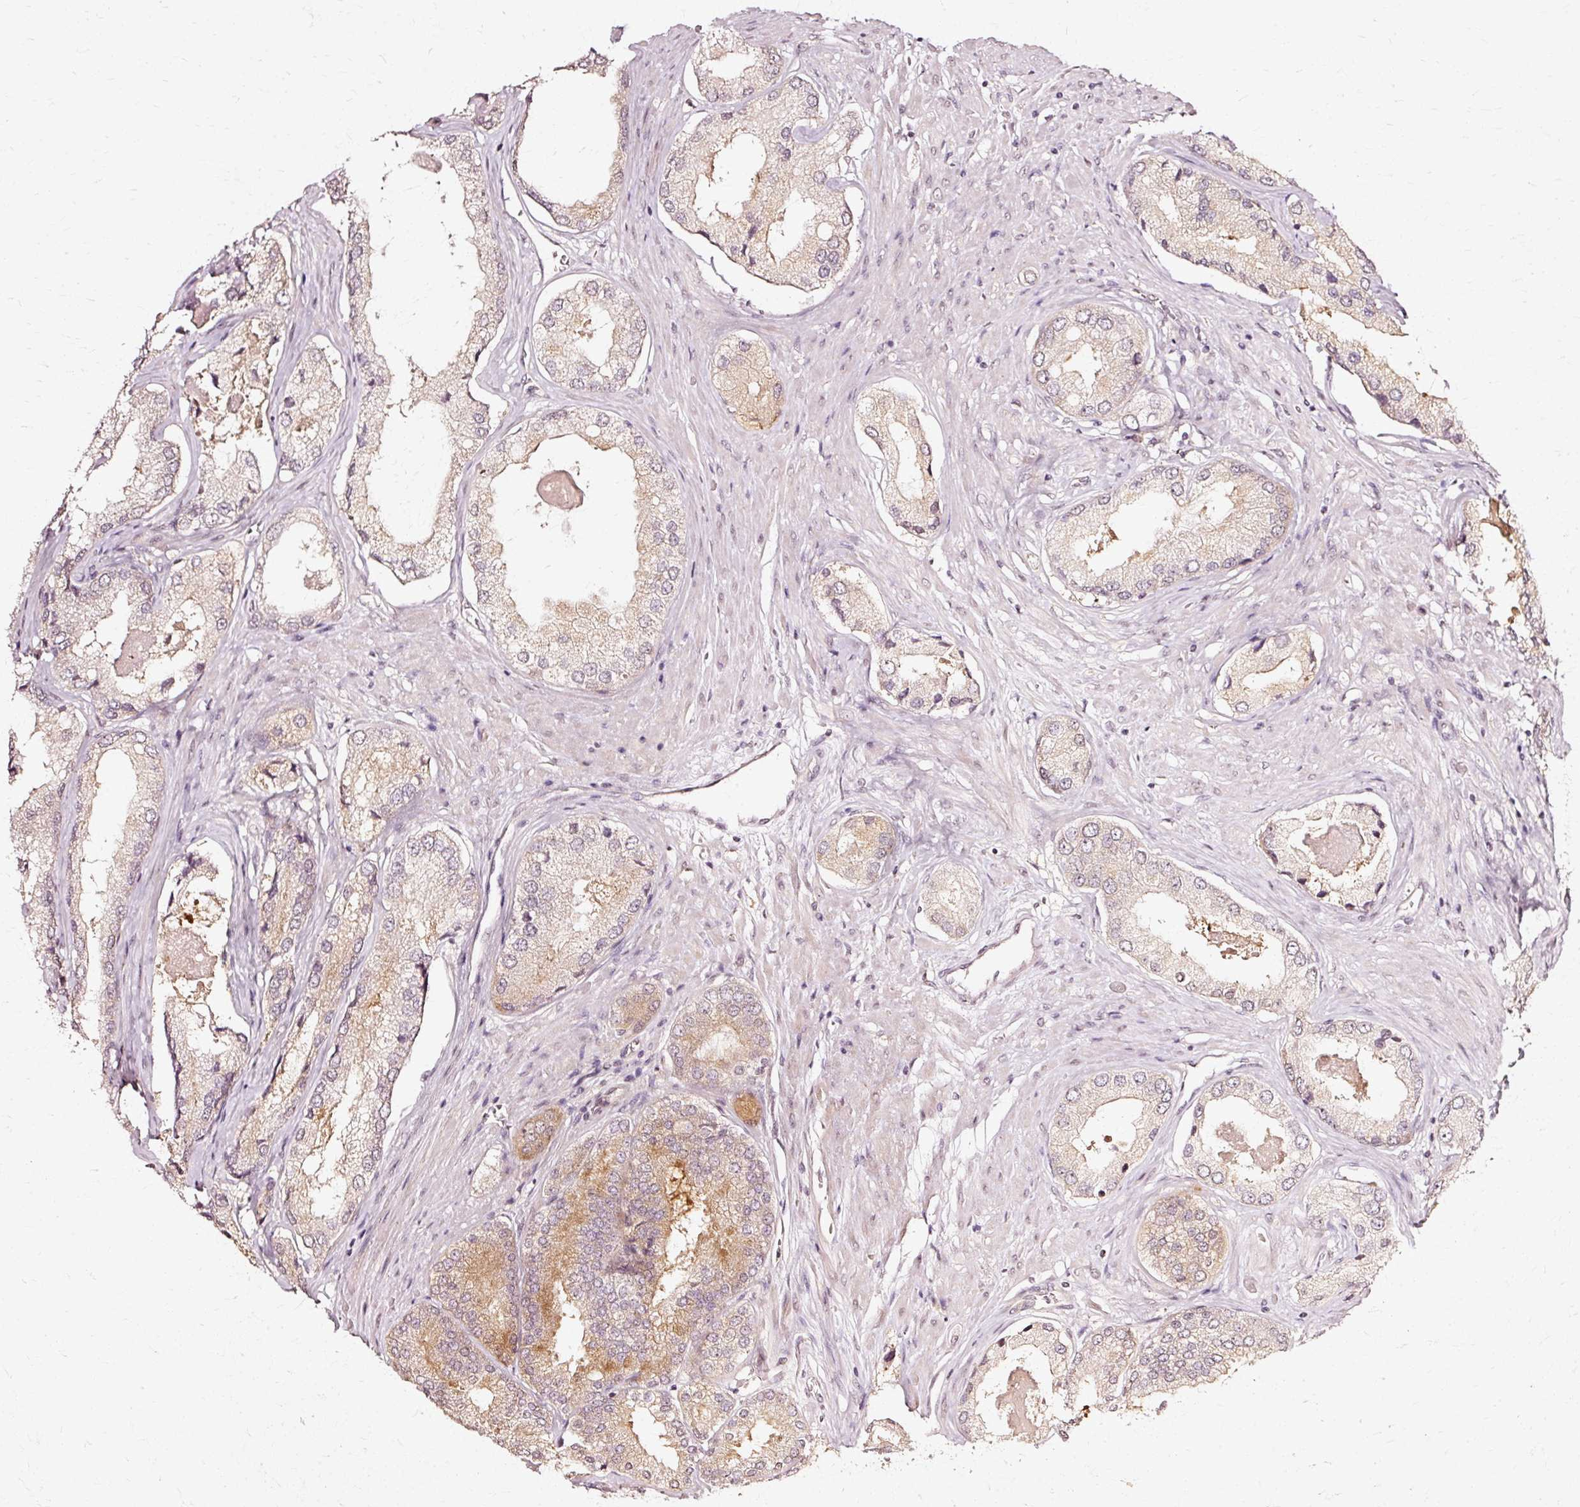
{"staining": {"intensity": "weak", "quantity": ">75%", "location": "cytoplasmic/membranous"}, "tissue": "prostate cancer", "cell_type": "Tumor cells", "image_type": "cancer", "snomed": [{"axis": "morphology", "description": "Adenocarcinoma, Low grade"}, {"axis": "topography", "description": "Prostate"}], "caption": "Prostate low-grade adenocarcinoma stained with DAB IHC displays low levels of weak cytoplasmic/membranous expression in approximately >75% of tumor cells. (Stains: DAB in brown, nuclei in blue, Microscopy: brightfield microscopy at high magnification).", "gene": "RGPD5", "patient": {"sex": "male", "age": 68}}